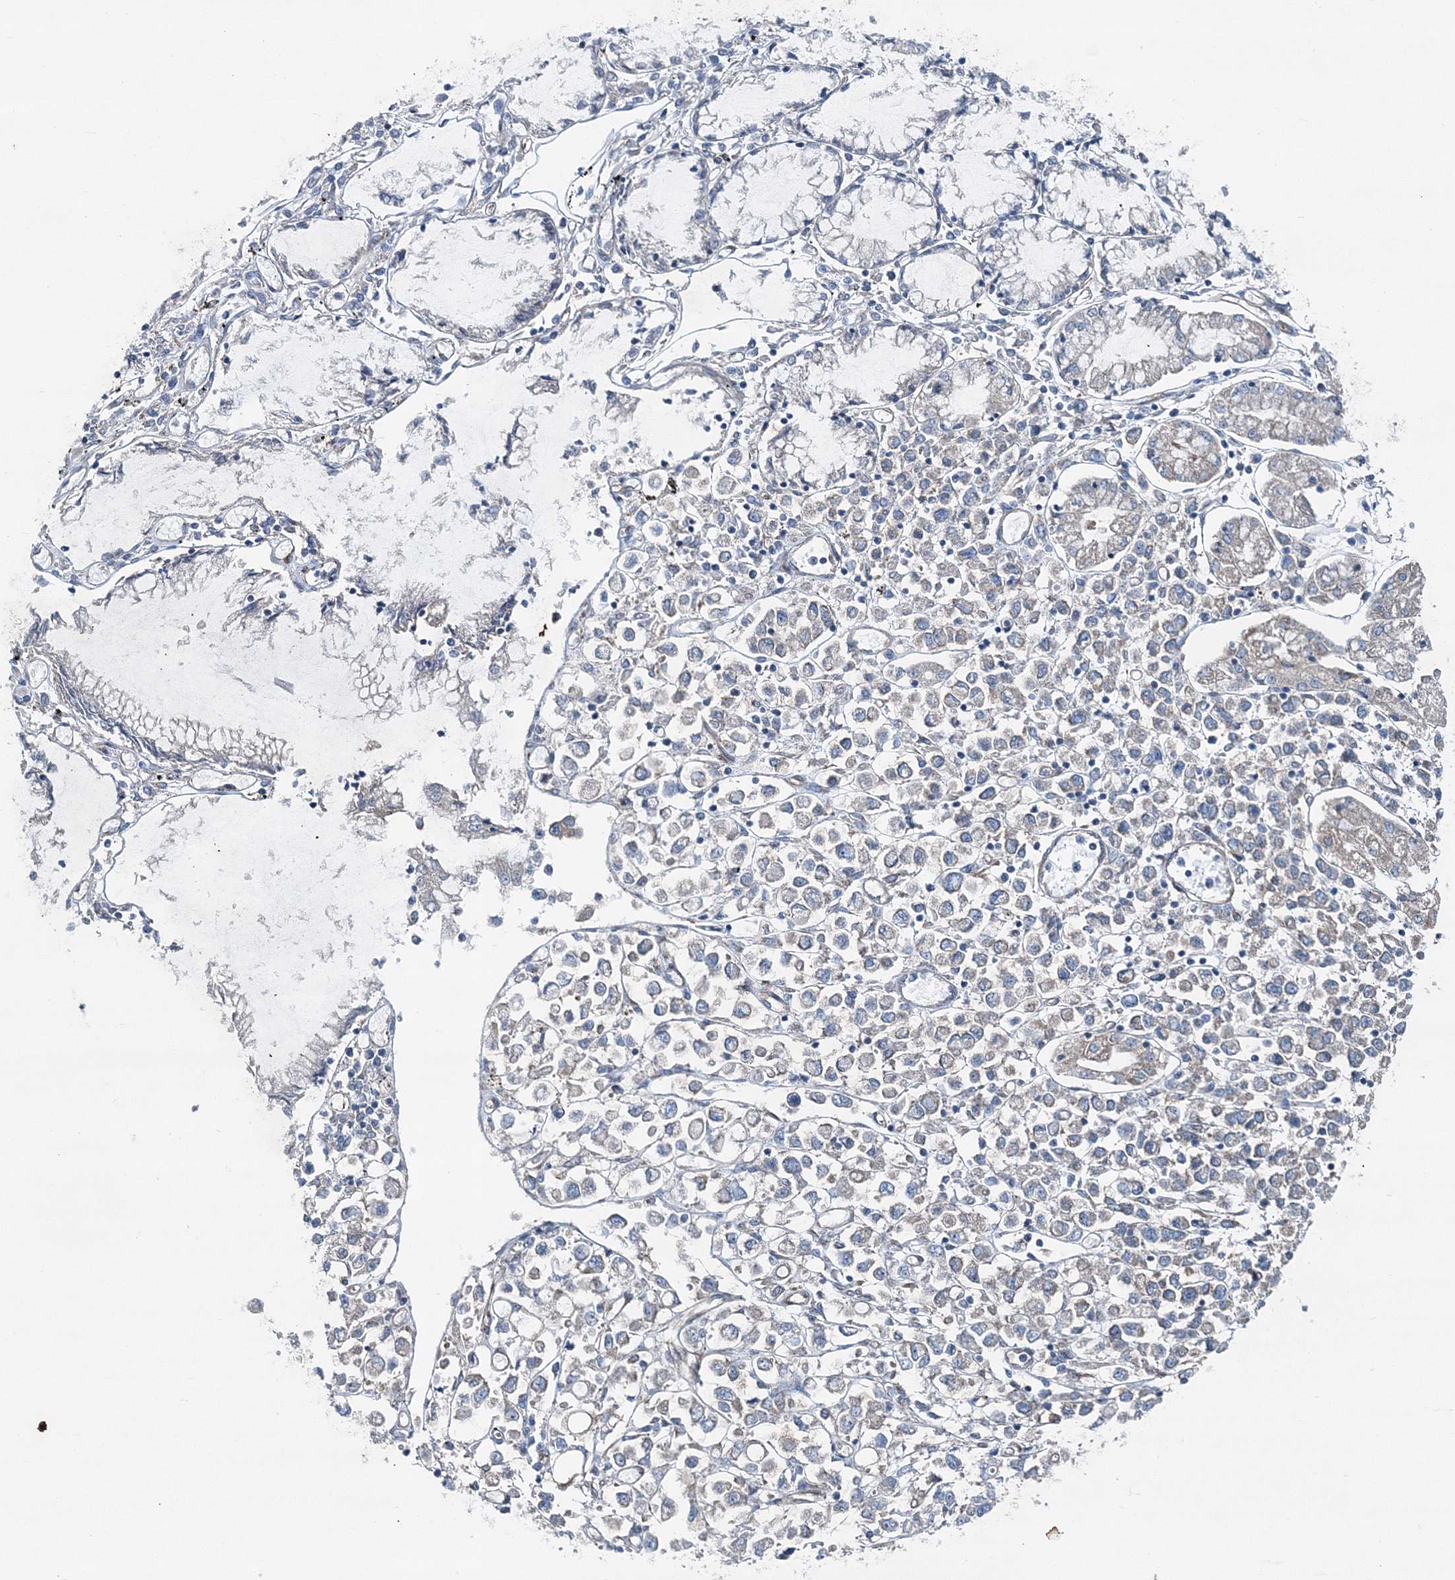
{"staining": {"intensity": "weak", "quantity": "<25%", "location": "cytoplasmic/membranous"}, "tissue": "stomach cancer", "cell_type": "Tumor cells", "image_type": "cancer", "snomed": [{"axis": "morphology", "description": "Adenocarcinoma, NOS"}, {"axis": "topography", "description": "Stomach"}], "caption": "Tumor cells are negative for protein expression in human stomach adenocarcinoma.", "gene": "MPHOSPH9", "patient": {"sex": "female", "age": 76}}